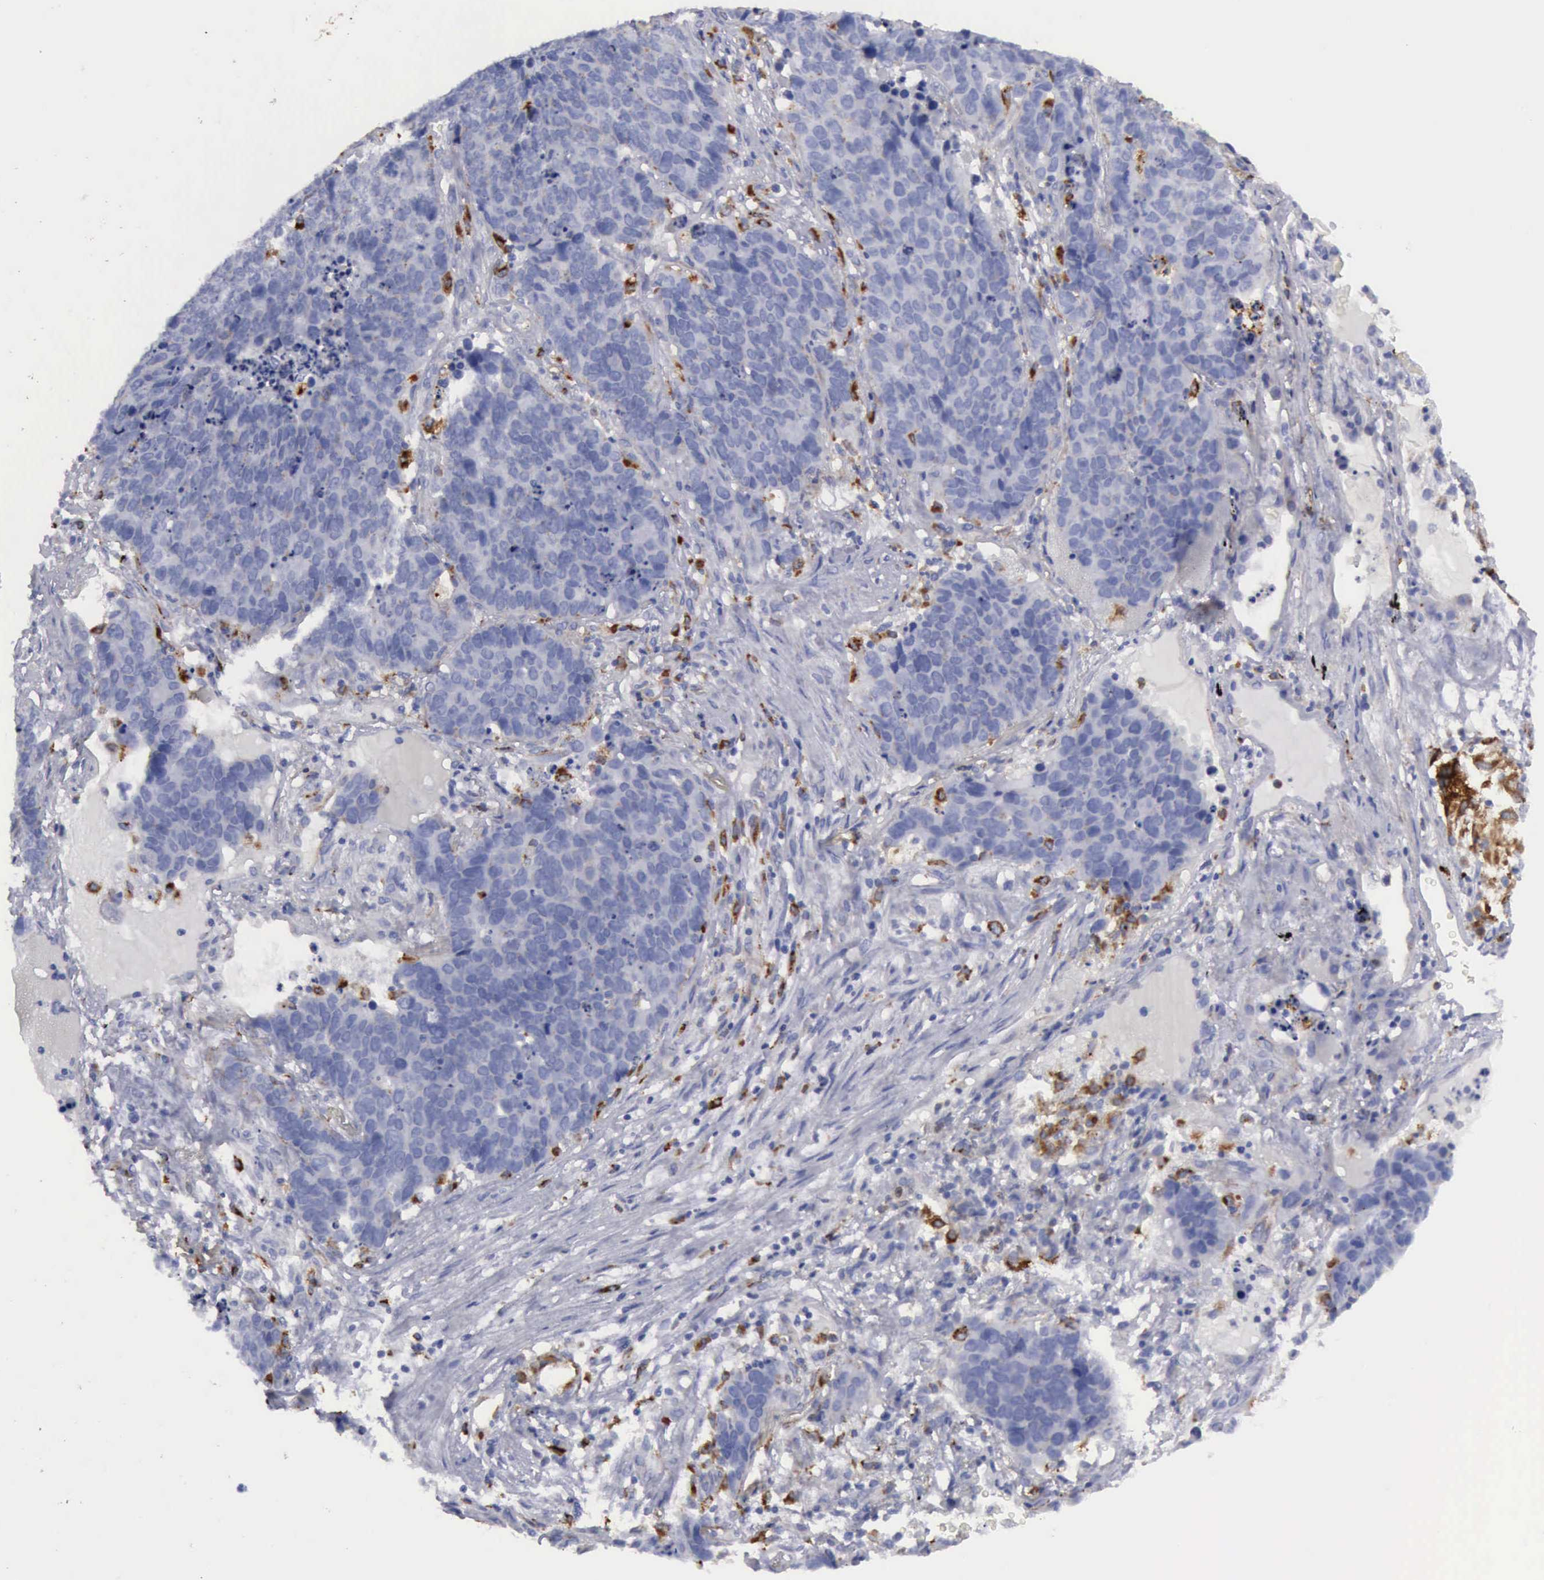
{"staining": {"intensity": "negative", "quantity": "none", "location": "none"}, "tissue": "lung cancer", "cell_type": "Tumor cells", "image_type": "cancer", "snomed": [{"axis": "morphology", "description": "Carcinoid, malignant, NOS"}, {"axis": "topography", "description": "Lung"}], "caption": "Immunohistochemistry (IHC) micrograph of lung malignant carcinoid stained for a protein (brown), which shows no positivity in tumor cells.", "gene": "CTSS", "patient": {"sex": "male", "age": 60}}